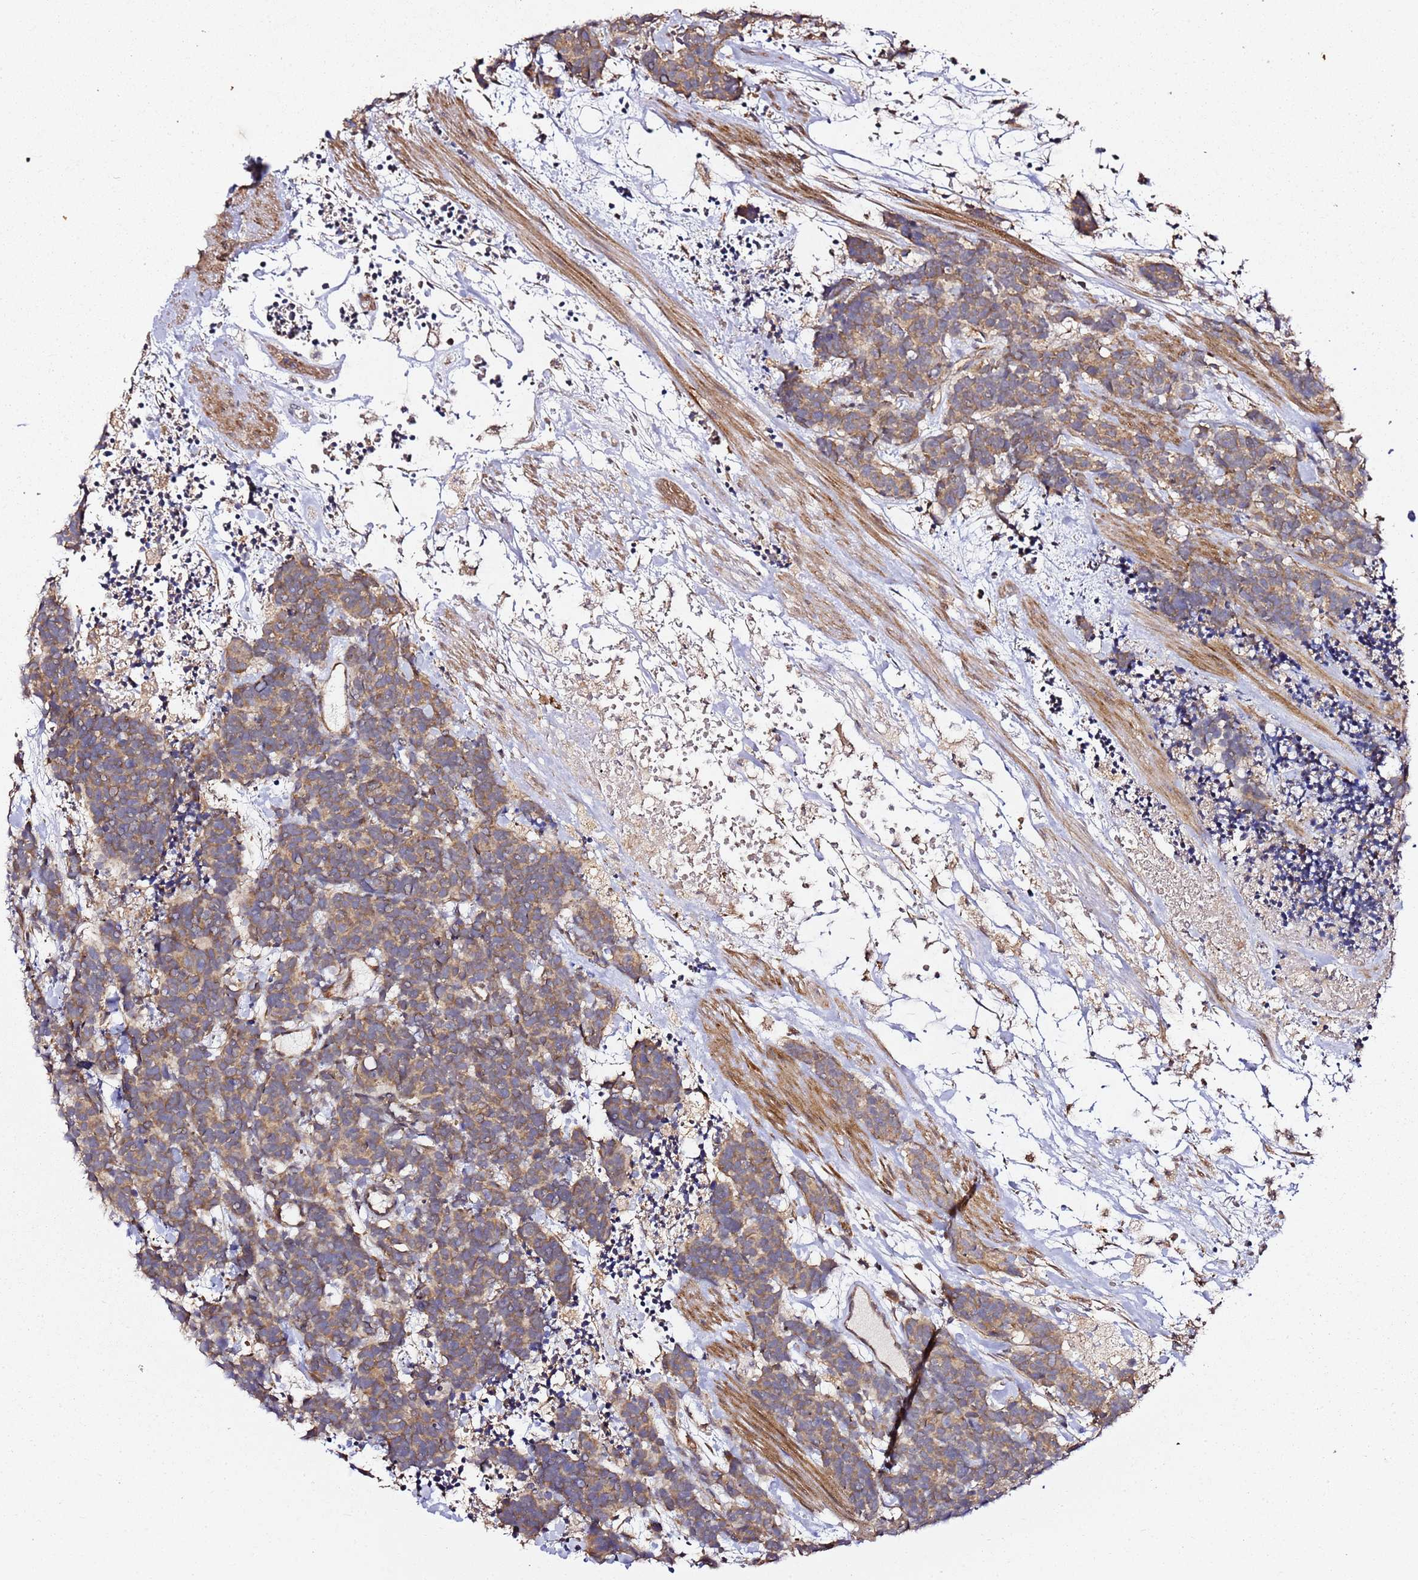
{"staining": {"intensity": "moderate", "quantity": ">75%", "location": "cytoplasmic/membranous"}, "tissue": "carcinoid", "cell_type": "Tumor cells", "image_type": "cancer", "snomed": [{"axis": "morphology", "description": "Carcinoma, NOS"}, {"axis": "morphology", "description": "Carcinoid, malignant, NOS"}, {"axis": "topography", "description": "Prostate"}], "caption": "Carcinoid was stained to show a protein in brown. There is medium levels of moderate cytoplasmic/membranous expression in approximately >75% of tumor cells.", "gene": "TM2D2", "patient": {"sex": "male", "age": 57}}